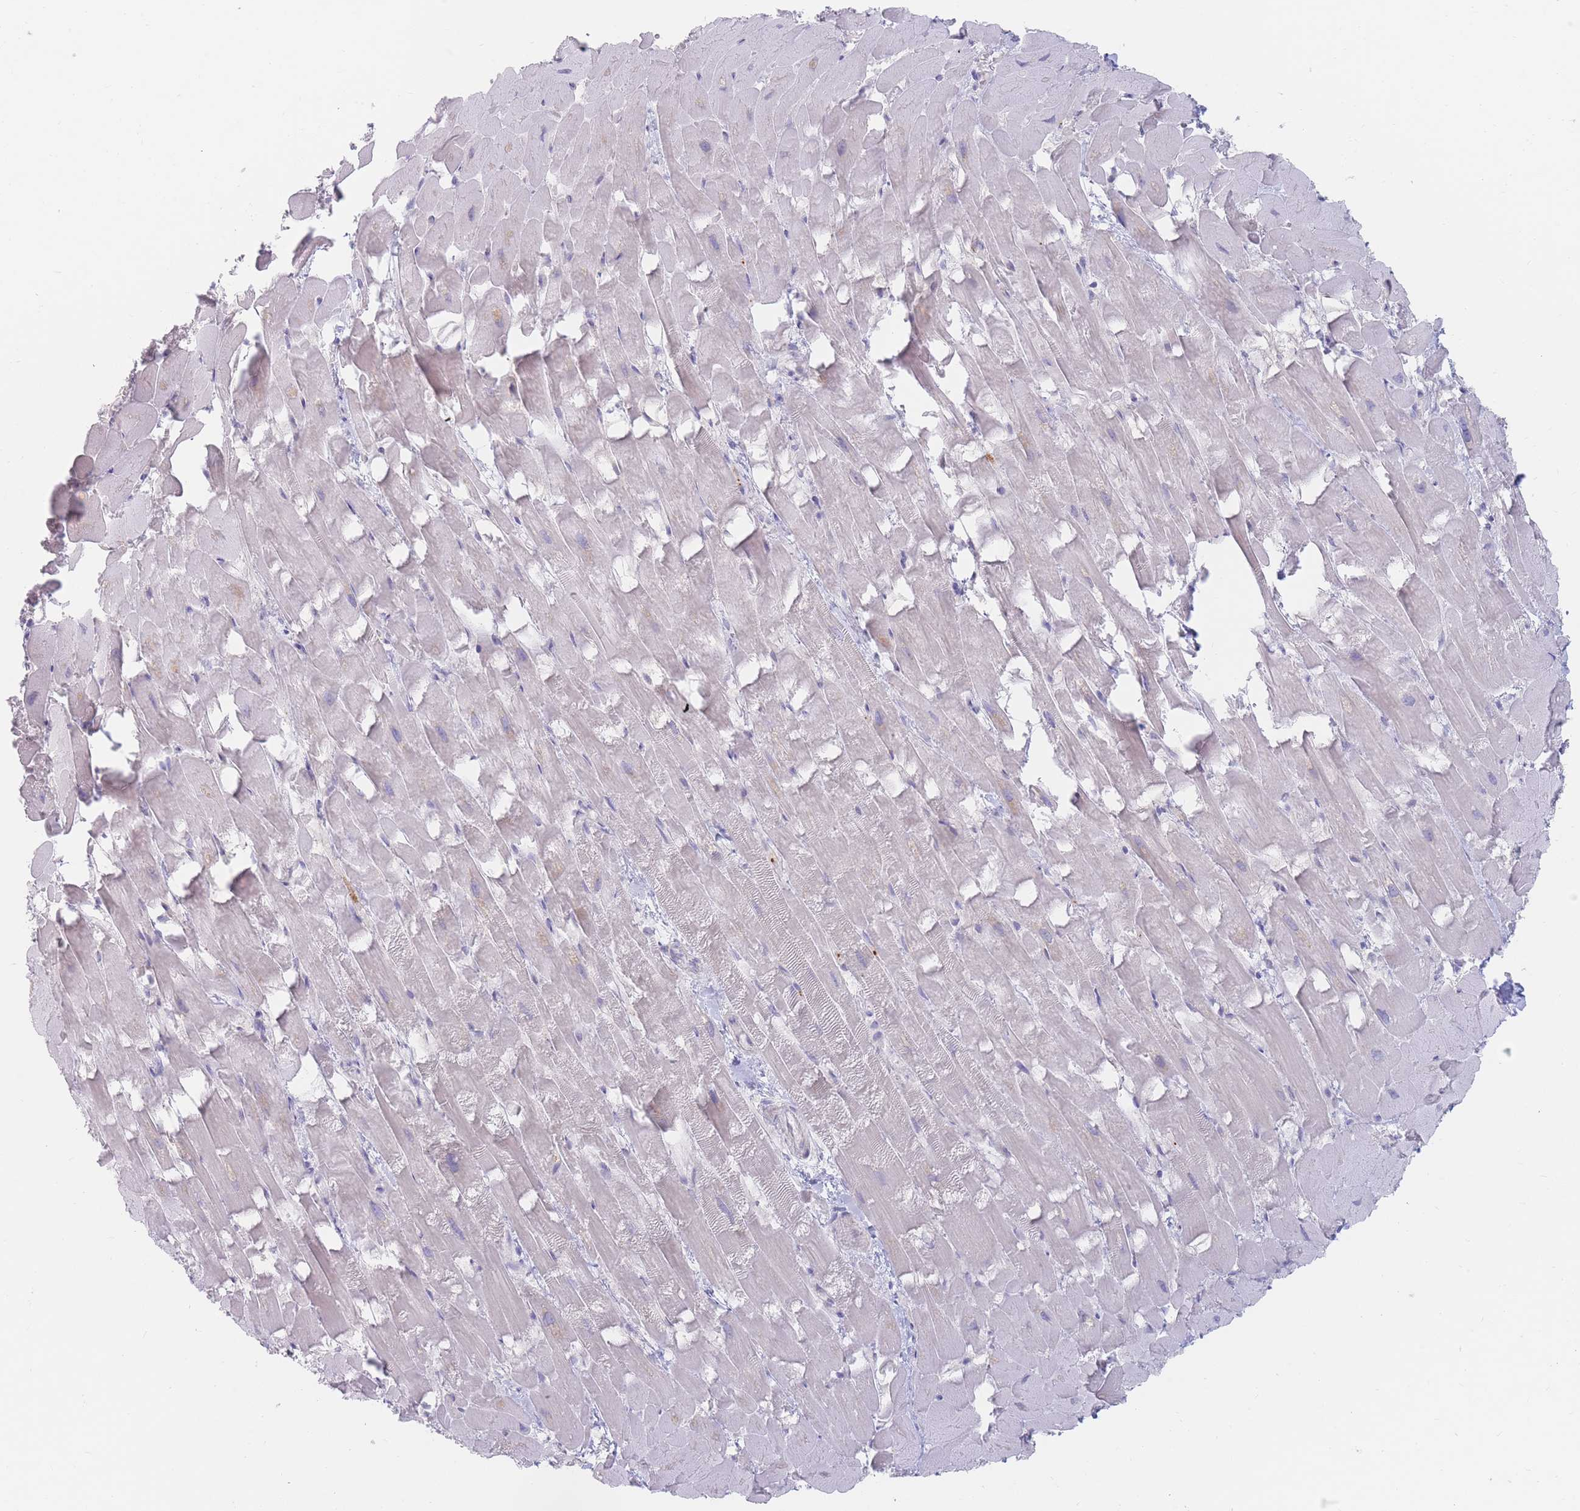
{"staining": {"intensity": "moderate", "quantity": "25%-75%", "location": "cytoplasmic/membranous,nuclear"}, "tissue": "heart muscle", "cell_type": "Cardiomyocytes", "image_type": "normal", "snomed": [{"axis": "morphology", "description": "Normal tissue, NOS"}, {"axis": "topography", "description": "Heart"}], "caption": "Protein staining displays moderate cytoplasmic/membranous,nuclear positivity in approximately 25%-75% of cardiomyocytes in normal heart muscle. The protein of interest is shown in brown color, while the nuclei are stained blue.", "gene": "PRG4", "patient": {"sex": "male", "age": 37}}